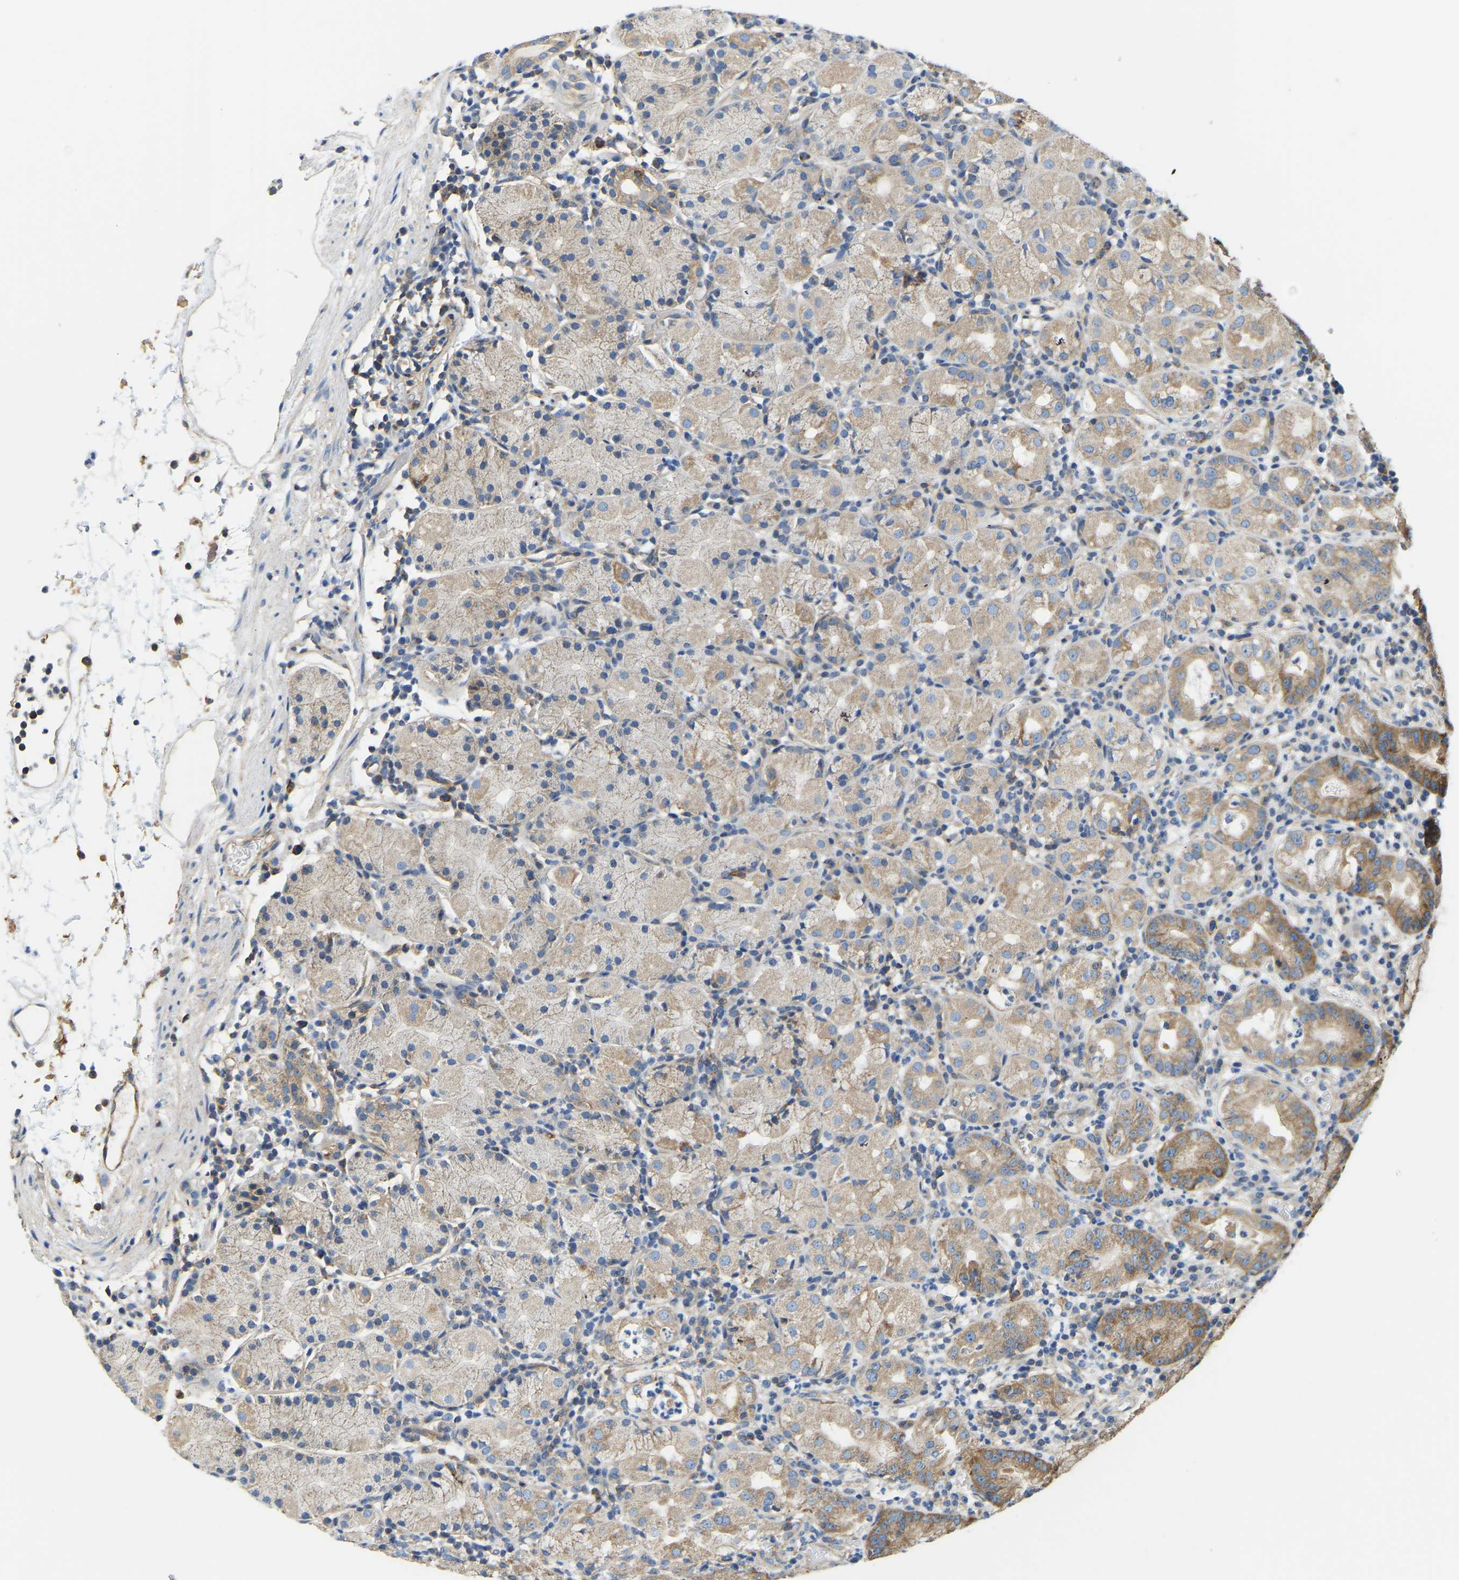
{"staining": {"intensity": "moderate", "quantity": ">75%", "location": "cytoplasmic/membranous"}, "tissue": "stomach", "cell_type": "Glandular cells", "image_type": "normal", "snomed": [{"axis": "morphology", "description": "Normal tissue, NOS"}, {"axis": "topography", "description": "Stomach"}, {"axis": "topography", "description": "Stomach, lower"}], "caption": "A high-resolution image shows immunohistochemistry (IHC) staining of normal stomach, which shows moderate cytoplasmic/membranous positivity in about >75% of glandular cells.", "gene": "AHNAK", "patient": {"sex": "female", "age": 75}}